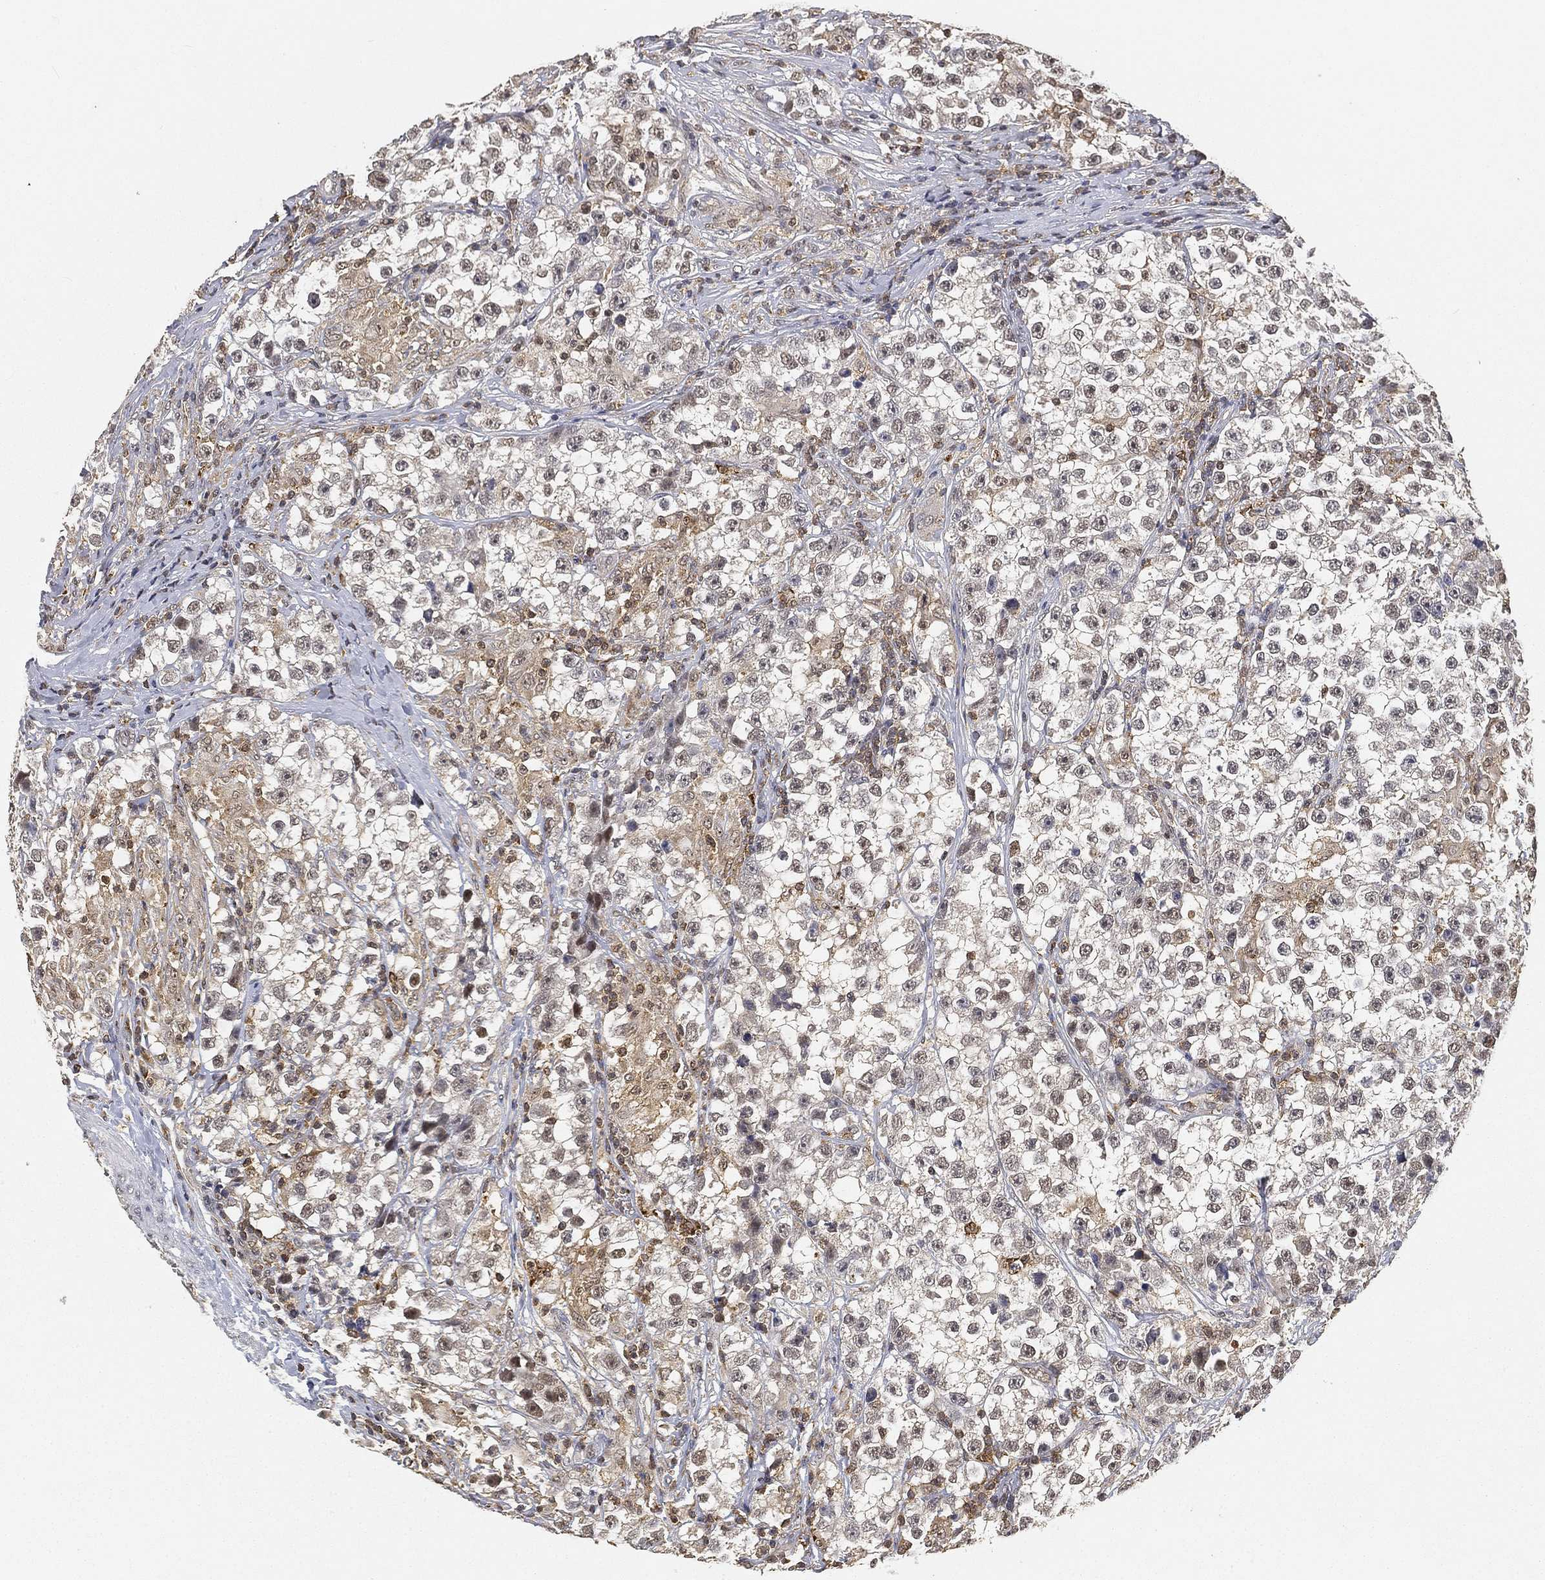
{"staining": {"intensity": "negative", "quantity": "none", "location": "none"}, "tissue": "testis cancer", "cell_type": "Tumor cells", "image_type": "cancer", "snomed": [{"axis": "morphology", "description": "Seminoma, NOS"}, {"axis": "topography", "description": "Testis"}], "caption": "Tumor cells are negative for brown protein staining in testis cancer (seminoma).", "gene": "WDR26", "patient": {"sex": "male", "age": 46}}